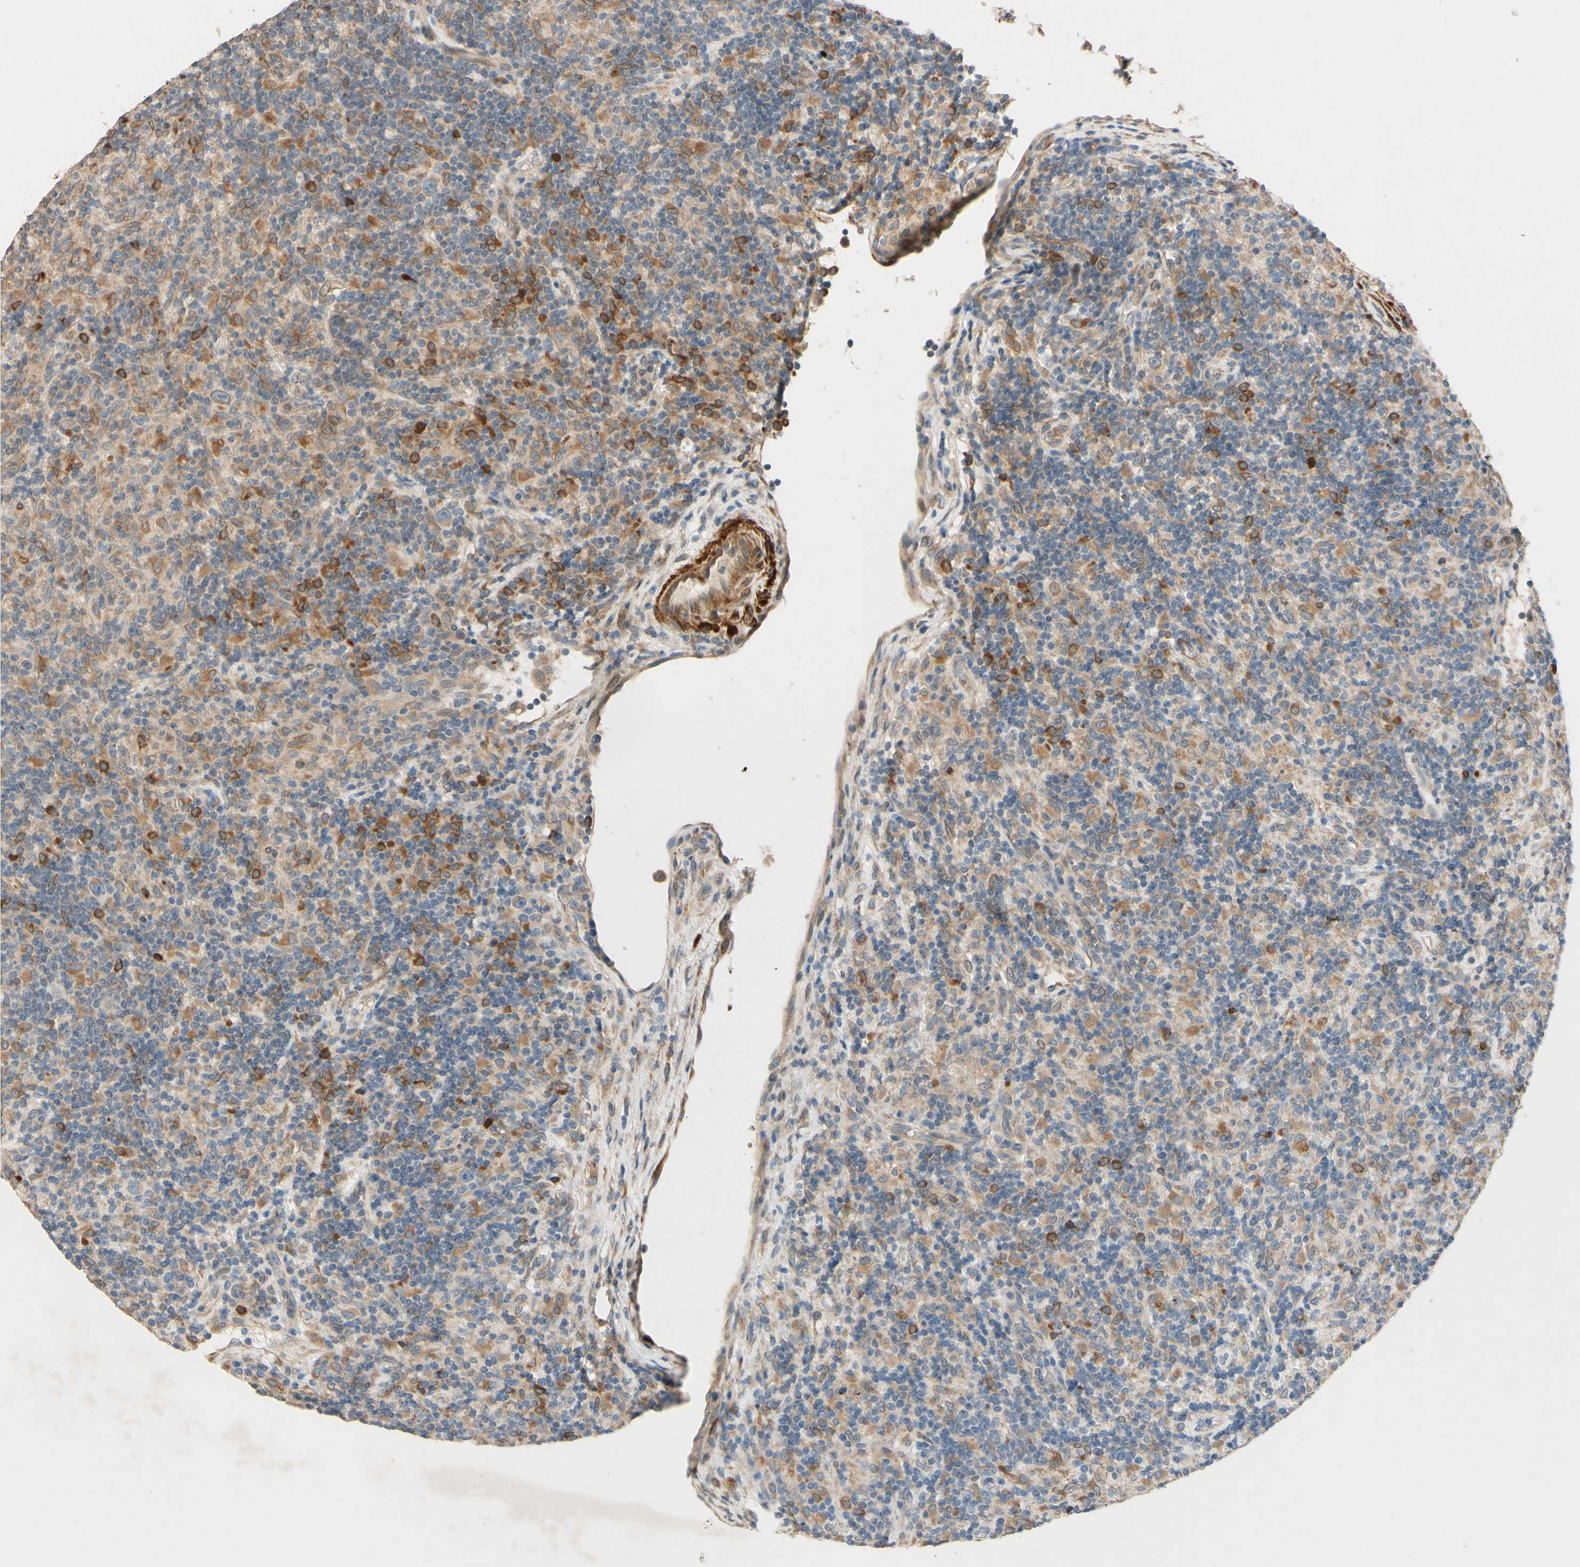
{"staining": {"intensity": "weak", "quantity": ">75%", "location": "cytoplasmic/membranous"}, "tissue": "lymphoma", "cell_type": "Tumor cells", "image_type": "cancer", "snomed": [{"axis": "morphology", "description": "Hodgkin's disease, NOS"}, {"axis": "topography", "description": "Lymph node"}], "caption": "A micrograph showing weak cytoplasmic/membranous staining in approximately >75% of tumor cells in Hodgkin's disease, as visualized by brown immunohistochemical staining.", "gene": "PTPRU", "patient": {"sex": "male", "age": 70}}